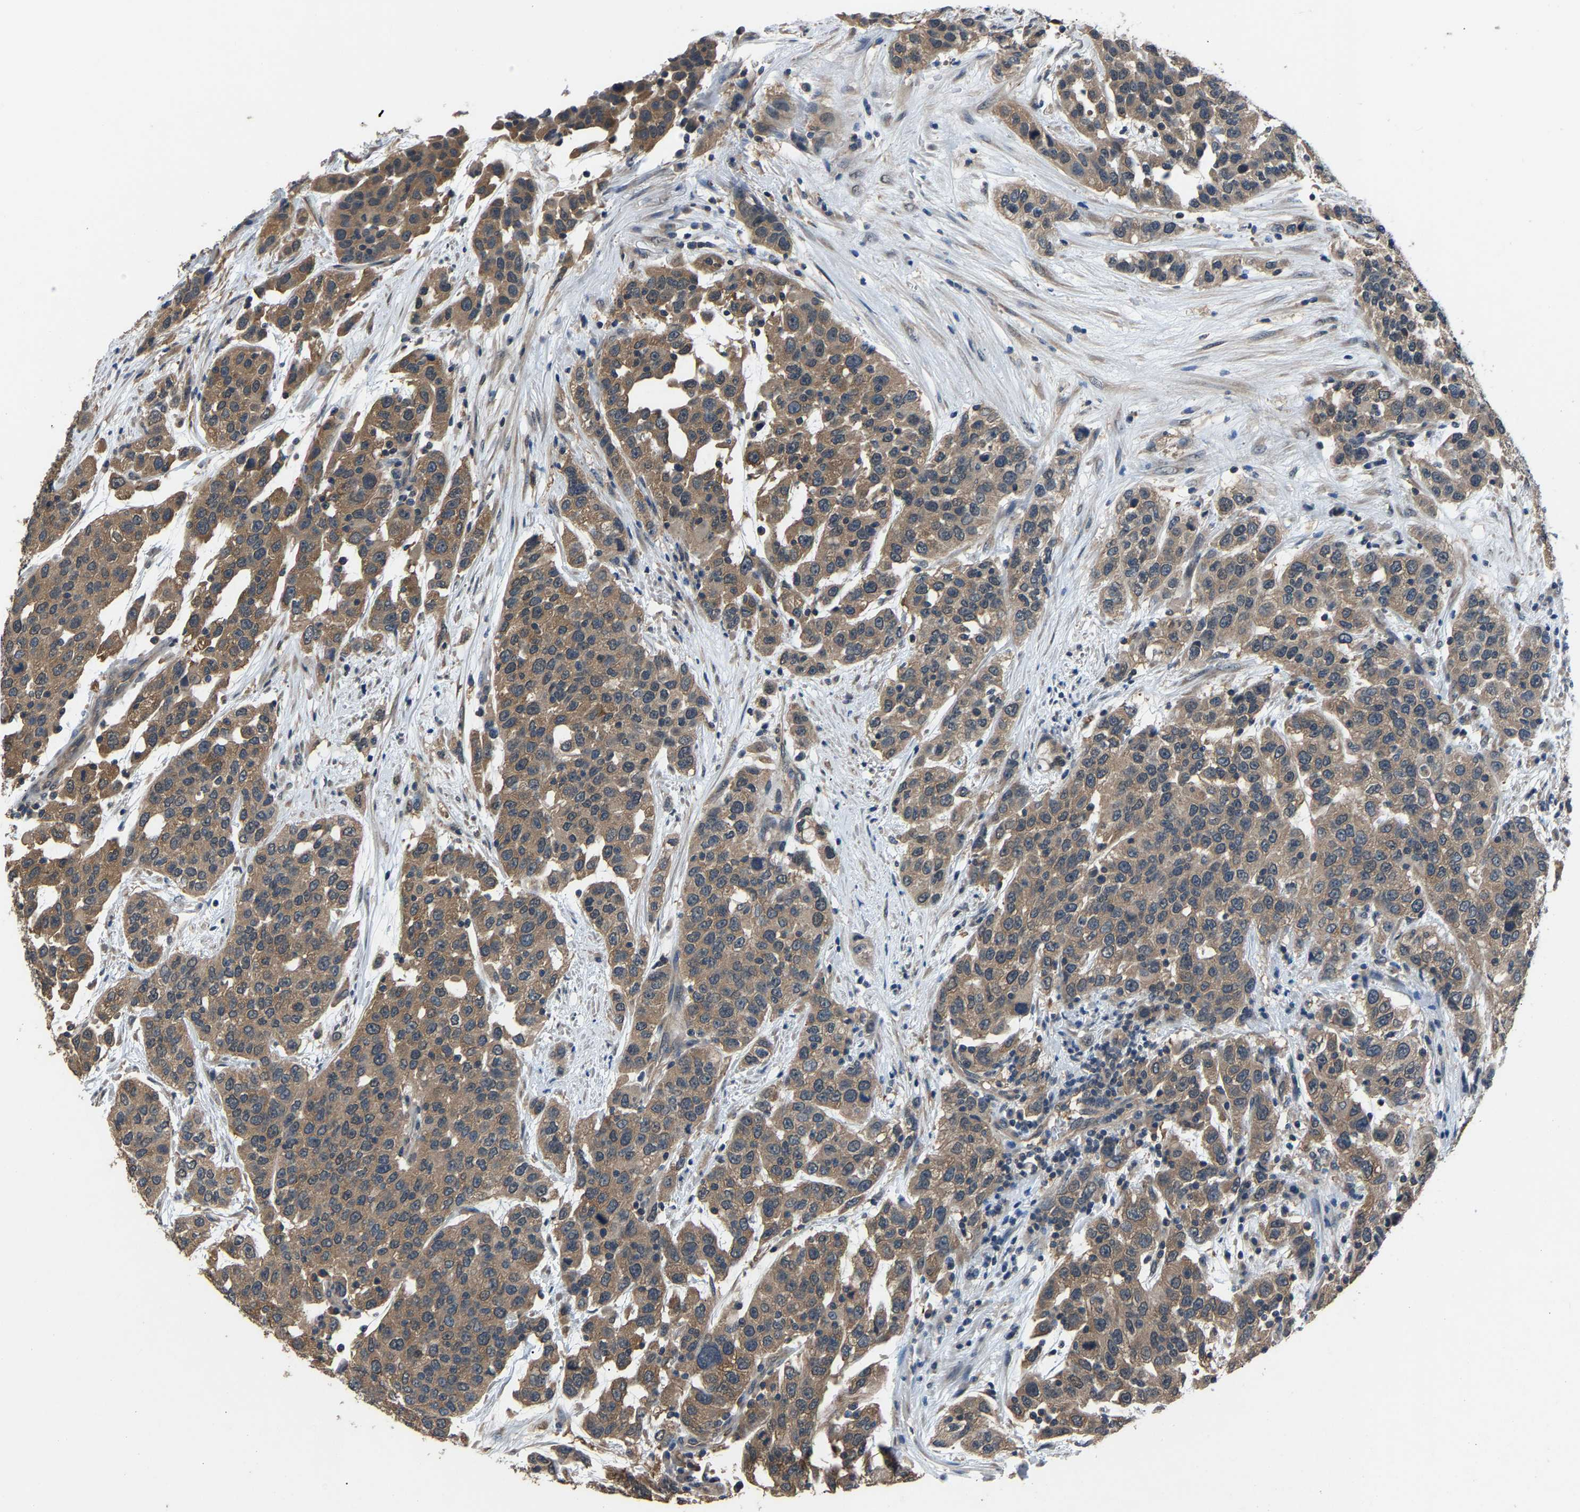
{"staining": {"intensity": "moderate", "quantity": ">75%", "location": "cytoplasmic/membranous"}, "tissue": "urothelial cancer", "cell_type": "Tumor cells", "image_type": "cancer", "snomed": [{"axis": "morphology", "description": "Urothelial carcinoma, High grade"}, {"axis": "topography", "description": "Urinary bladder"}], "caption": "An image of human urothelial carcinoma (high-grade) stained for a protein displays moderate cytoplasmic/membranous brown staining in tumor cells. The protein is shown in brown color, while the nuclei are stained blue.", "gene": "ABCC9", "patient": {"sex": "female", "age": 80}}